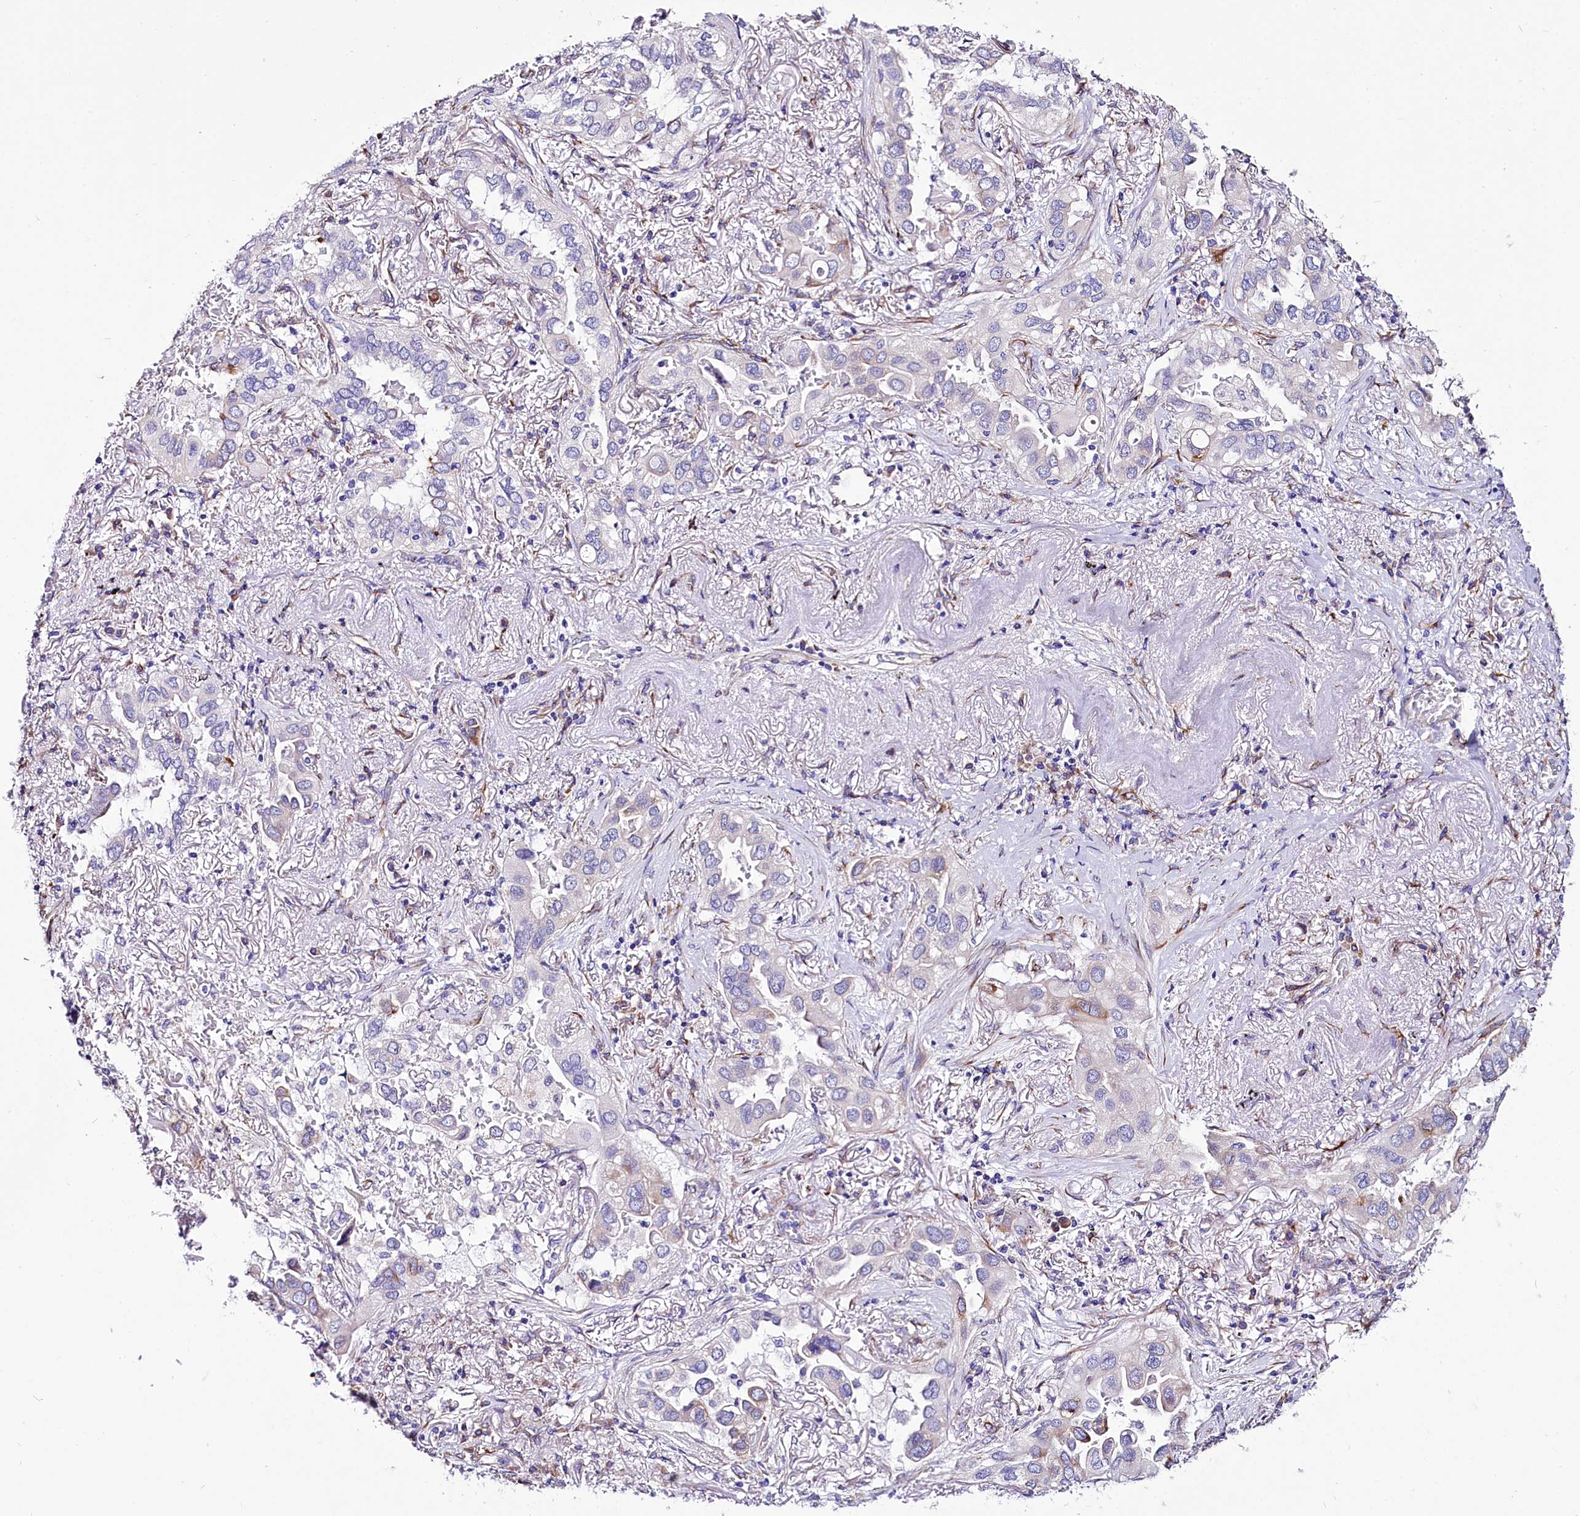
{"staining": {"intensity": "moderate", "quantity": "<25%", "location": "cytoplasmic/membranous"}, "tissue": "lung cancer", "cell_type": "Tumor cells", "image_type": "cancer", "snomed": [{"axis": "morphology", "description": "Adenocarcinoma, NOS"}, {"axis": "topography", "description": "Lung"}], "caption": "A low amount of moderate cytoplasmic/membranous positivity is seen in about <25% of tumor cells in lung cancer (adenocarcinoma) tissue. (DAB = brown stain, brightfield microscopy at high magnification).", "gene": "A2ML1", "patient": {"sex": "female", "age": 76}}